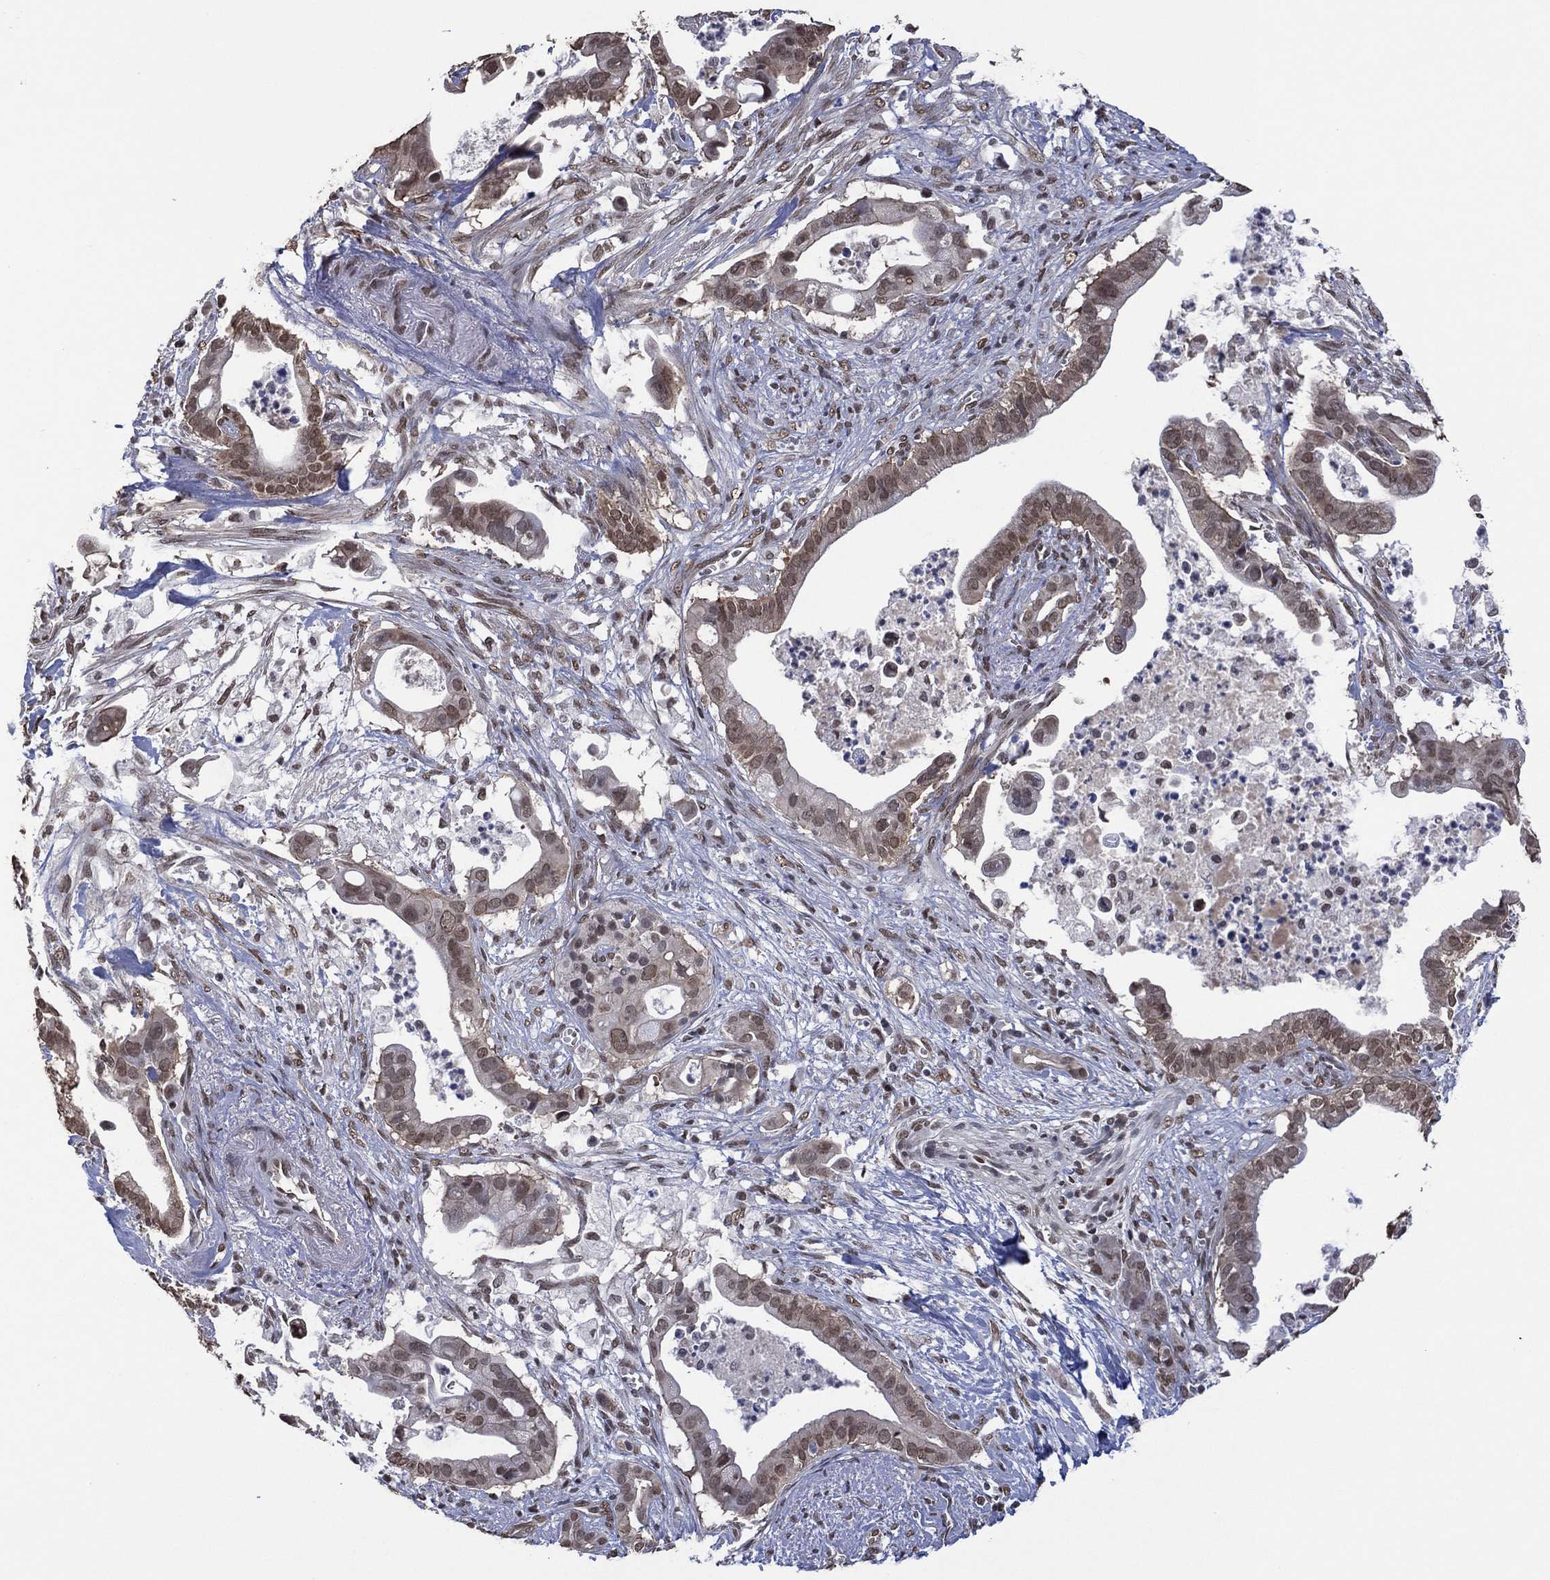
{"staining": {"intensity": "weak", "quantity": "<25%", "location": "nuclear"}, "tissue": "pancreatic cancer", "cell_type": "Tumor cells", "image_type": "cancer", "snomed": [{"axis": "morphology", "description": "Adenocarcinoma, NOS"}, {"axis": "topography", "description": "Pancreas"}], "caption": "This is an immunohistochemistry micrograph of pancreatic adenocarcinoma. There is no staining in tumor cells.", "gene": "EHMT1", "patient": {"sex": "male", "age": 61}}